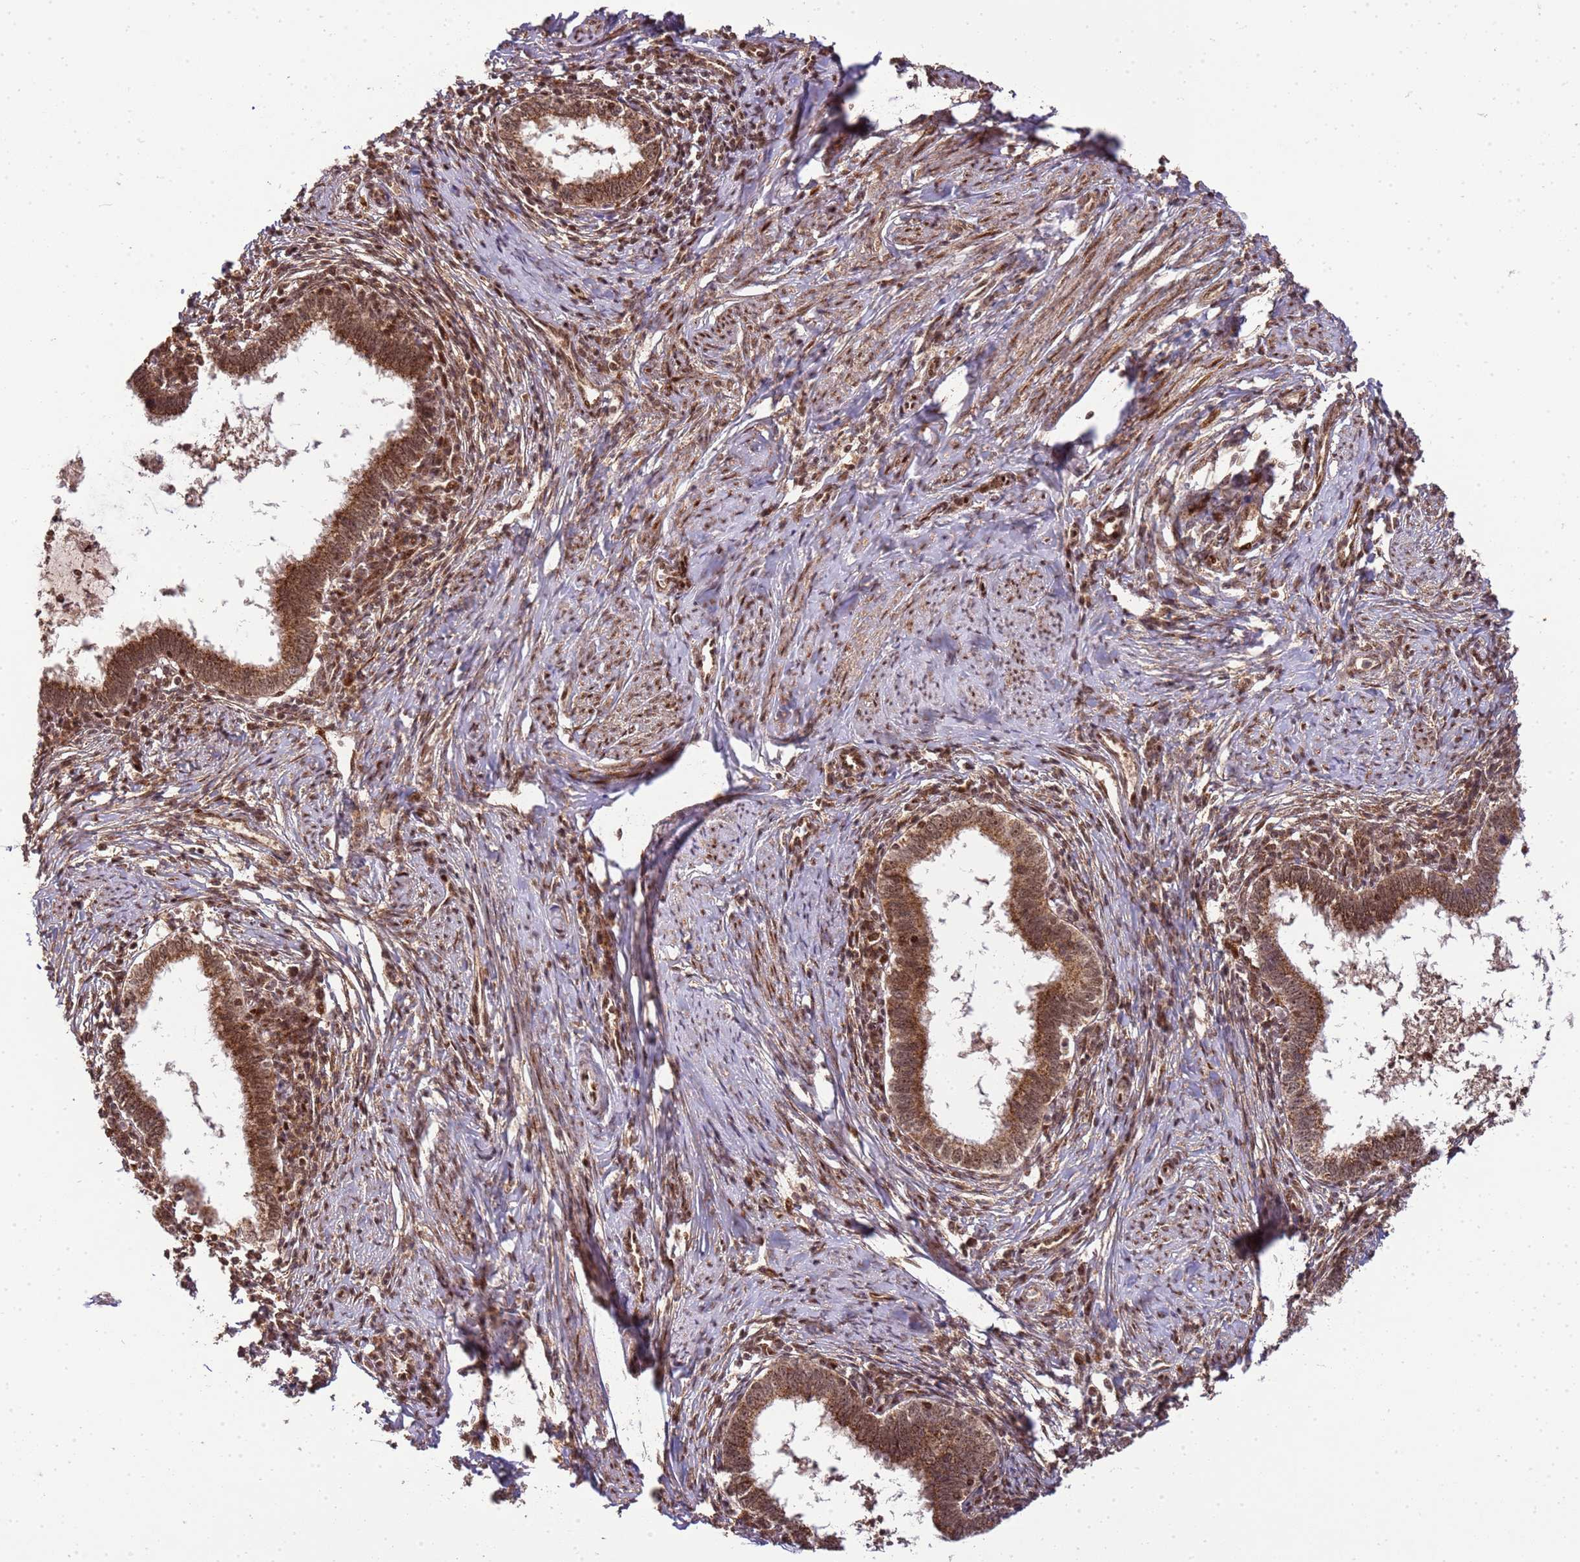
{"staining": {"intensity": "moderate", "quantity": ">75%", "location": "cytoplasmic/membranous,nuclear"}, "tissue": "cervical cancer", "cell_type": "Tumor cells", "image_type": "cancer", "snomed": [{"axis": "morphology", "description": "Adenocarcinoma, NOS"}, {"axis": "topography", "description": "Cervix"}], "caption": "This is a micrograph of IHC staining of cervical cancer (adenocarcinoma), which shows moderate positivity in the cytoplasmic/membranous and nuclear of tumor cells.", "gene": "PEX14", "patient": {"sex": "female", "age": 36}}